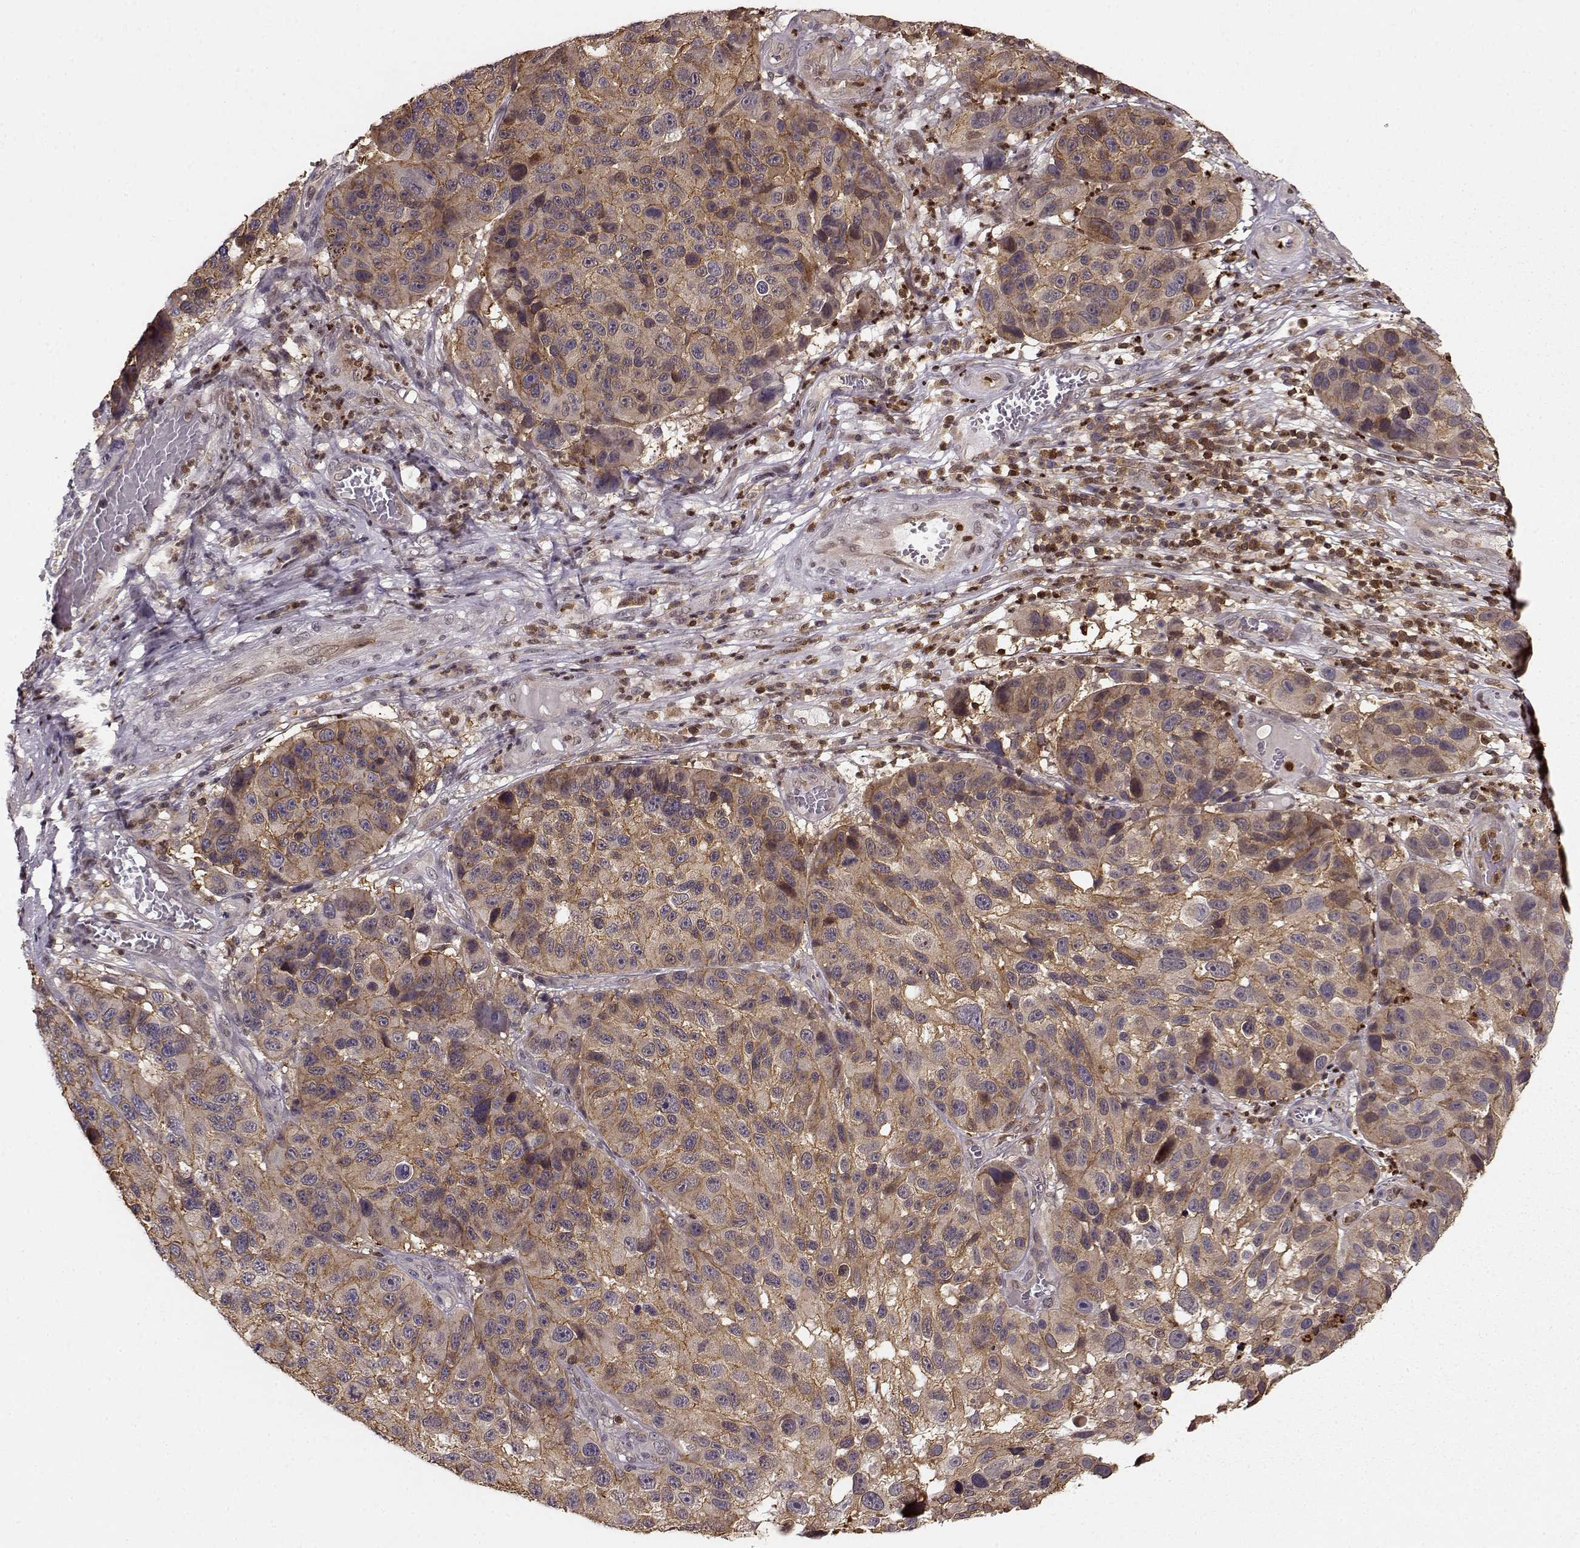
{"staining": {"intensity": "moderate", "quantity": ">75%", "location": "cytoplasmic/membranous"}, "tissue": "melanoma", "cell_type": "Tumor cells", "image_type": "cancer", "snomed": [{"axis": "morphology", "description": "Malignant melanoma, NOS"}, {"axis": "topography", "description": "Skin"}], "caption": "This is an image of IHC staining of malignant melanoma, which shows moderate staining in the cytoplasmic/membranous of tumor cells.", "gene": "MFSD1", "patient": {"sex": "male", "age": 53}}